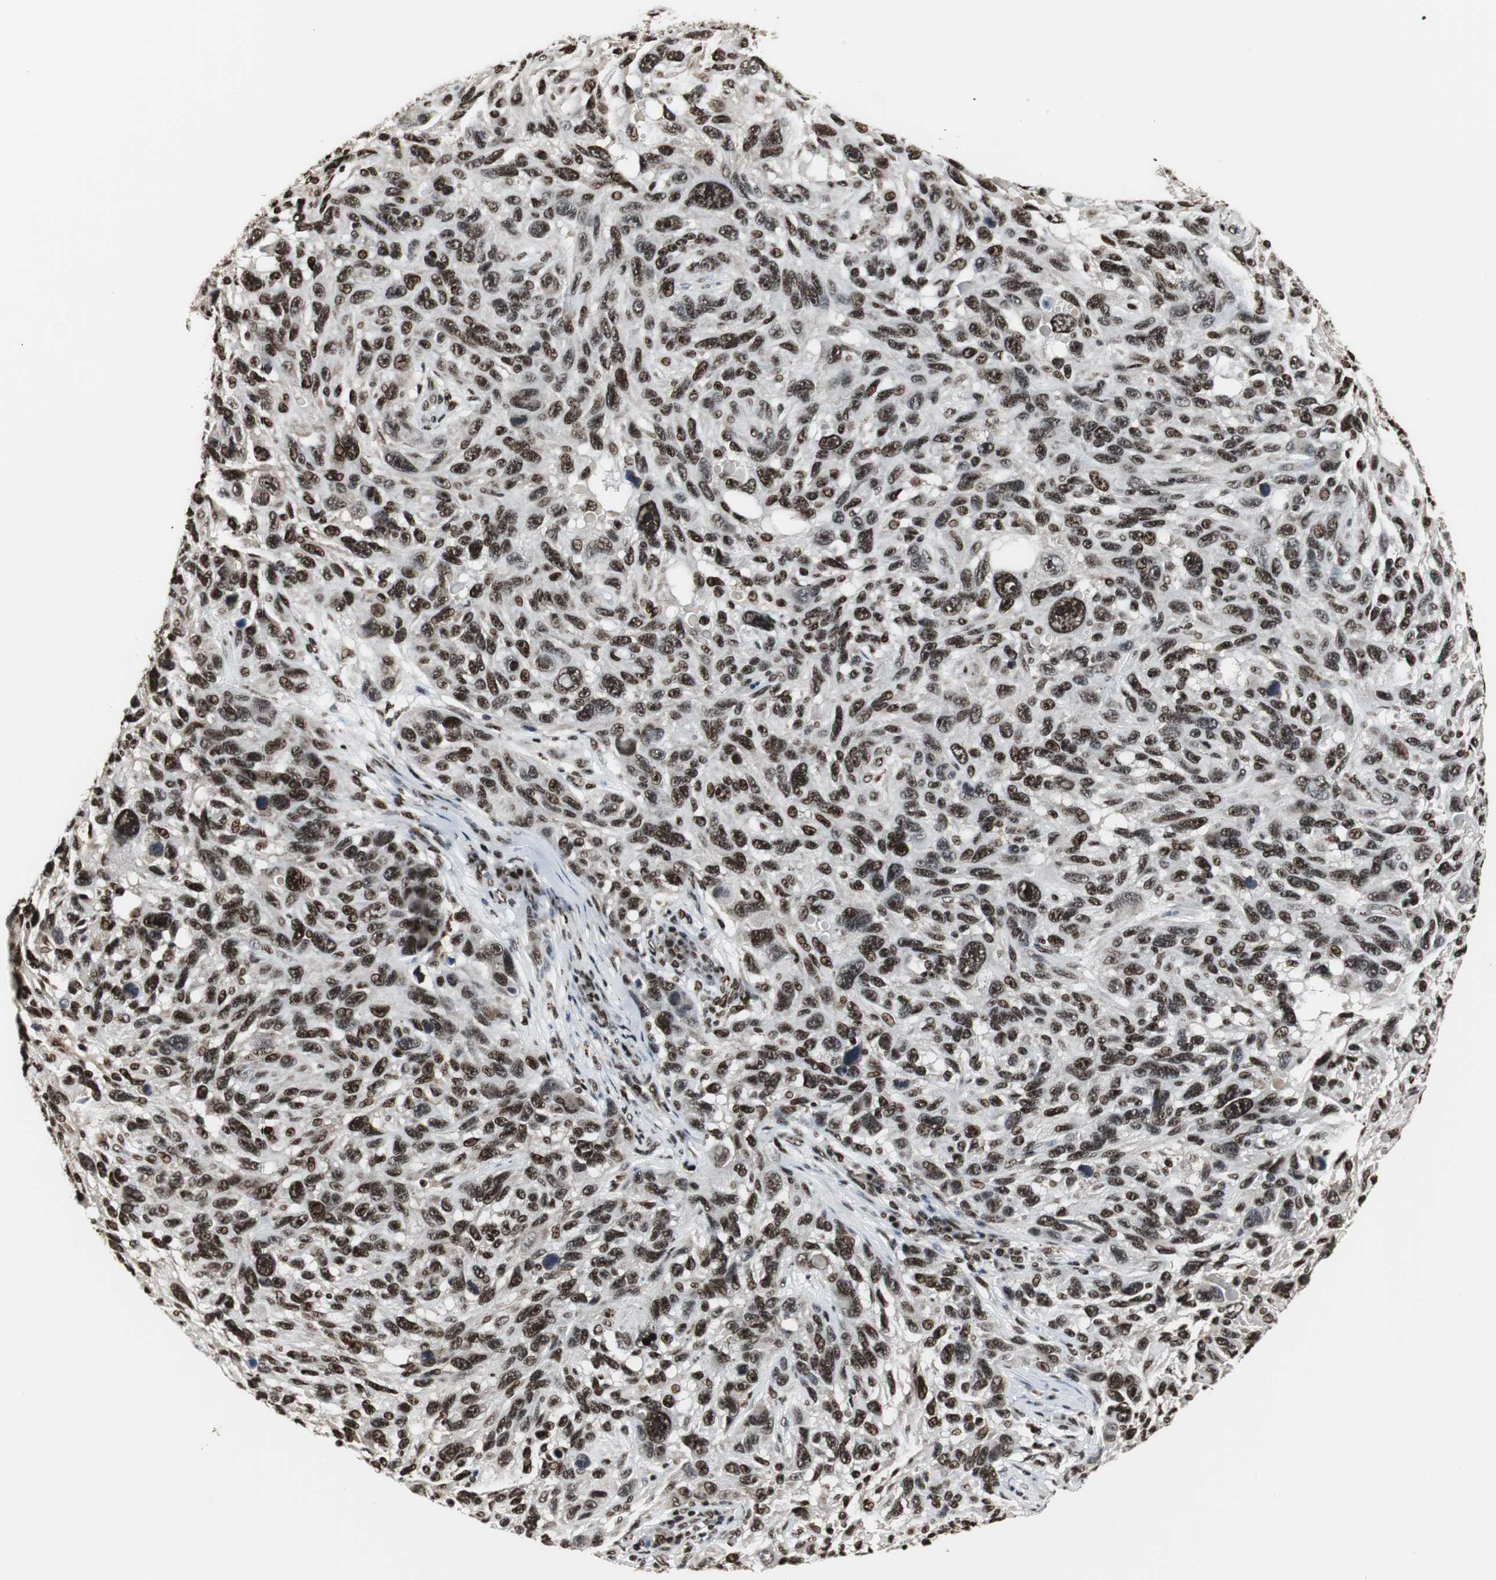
{"staining": {"intensity": "strong", "quantity": ">75%", "location": "nuclear"}, "tissue": "melanoma", "cell_type": "Tumor cells", "image_type": "cancer", "snomed": [{"axis": "morphology", "description": "Malignant melanoma, NOS"}, {"axis": "topography", "description": "Skin"}], "caption": "Strong nuclear staining for a protein is appreciated in about >75% of tumor cells of melanoma using immunohistochemistry (IHC).", "gene": "PARN", "patient": {"sex": "male", "age": 53}}